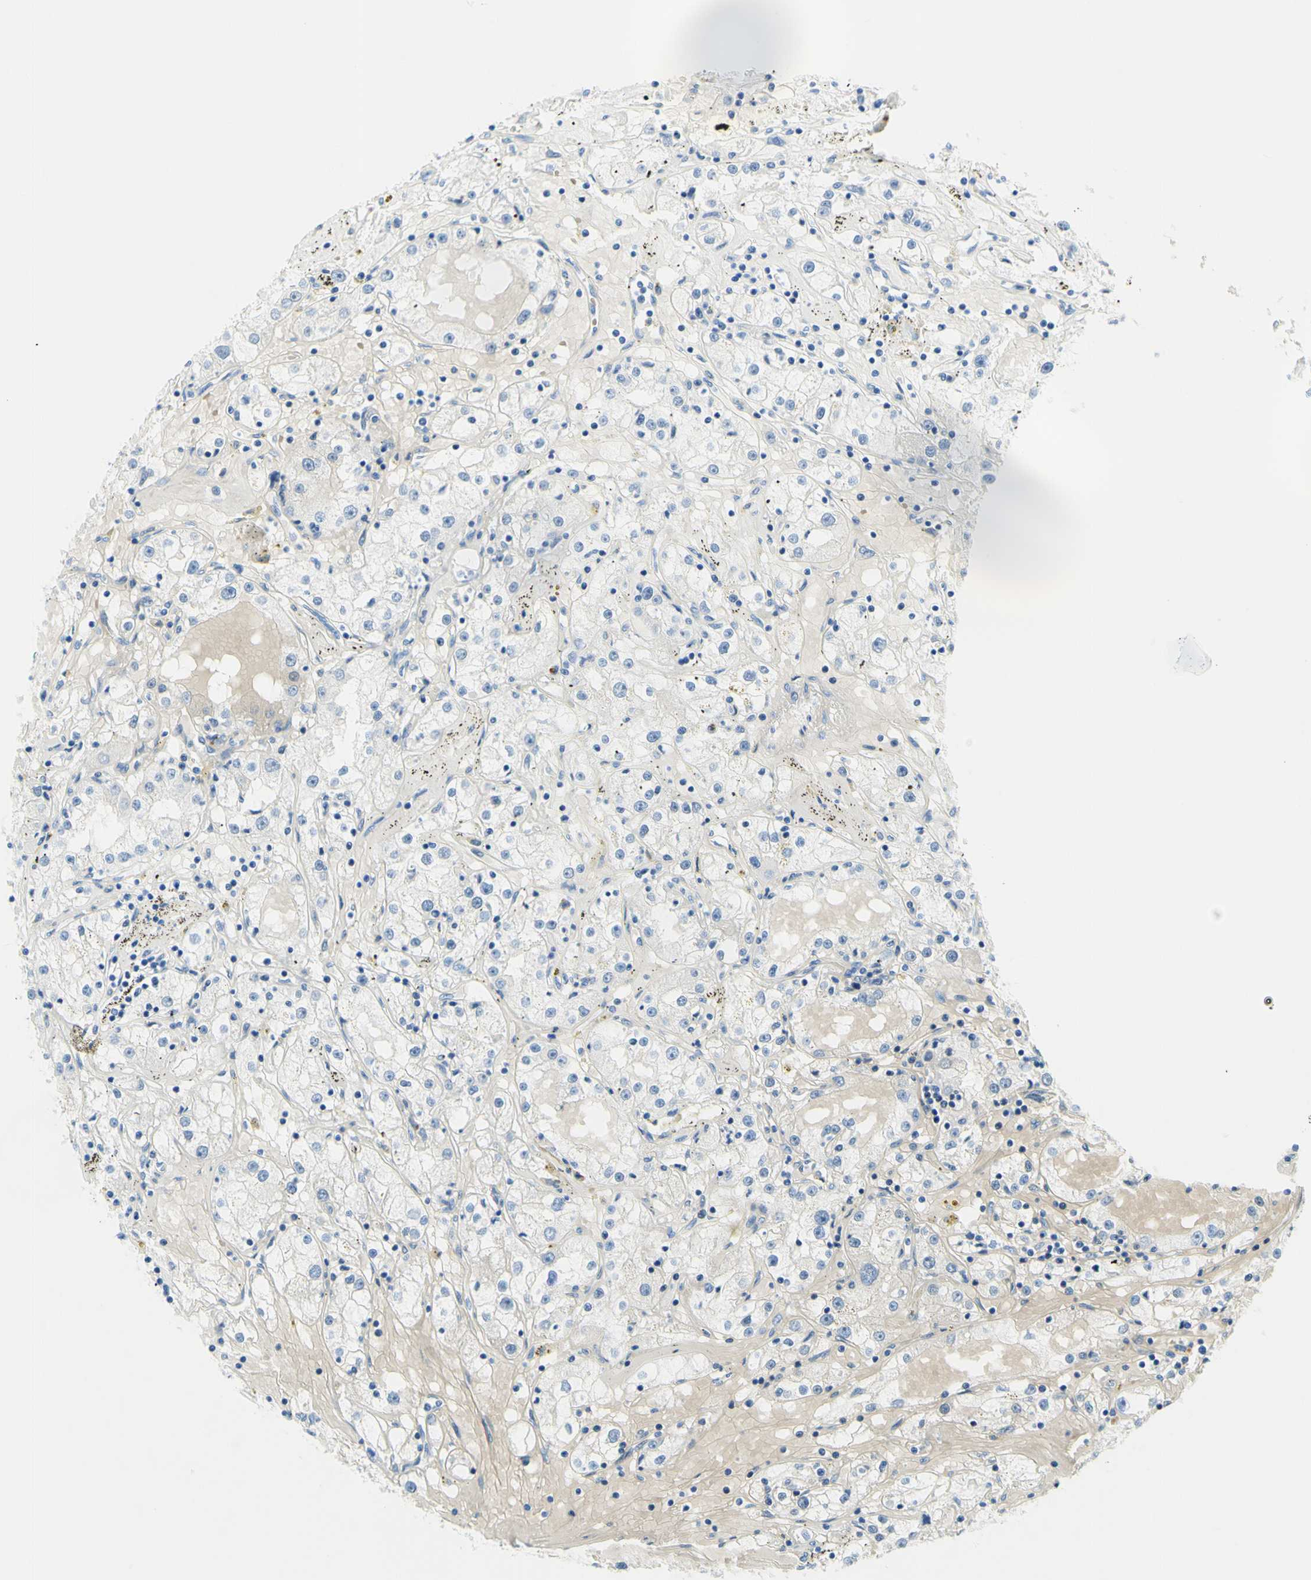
{"staining": {"intensity": "negative", "quantity": "none", "location": "none"}, "tissue": "renal cancer", "cell_type": "Tumor cells", "image_type": "cancer", "snomed": [{"axis": "morphology", "description": "Adenocarcinoma, NOS"}, {"axis": "topography", "description": "Kidney"}], "caption": "High magnification brightfield microscopy of renal cancer (adenocarcinoma) stained with DAB (brown) and counterstained with hematoxylin (blue): tumor cells show no significant staining.", "gene": "MYH2", "patient": {"sex": "male", "age": 56}}